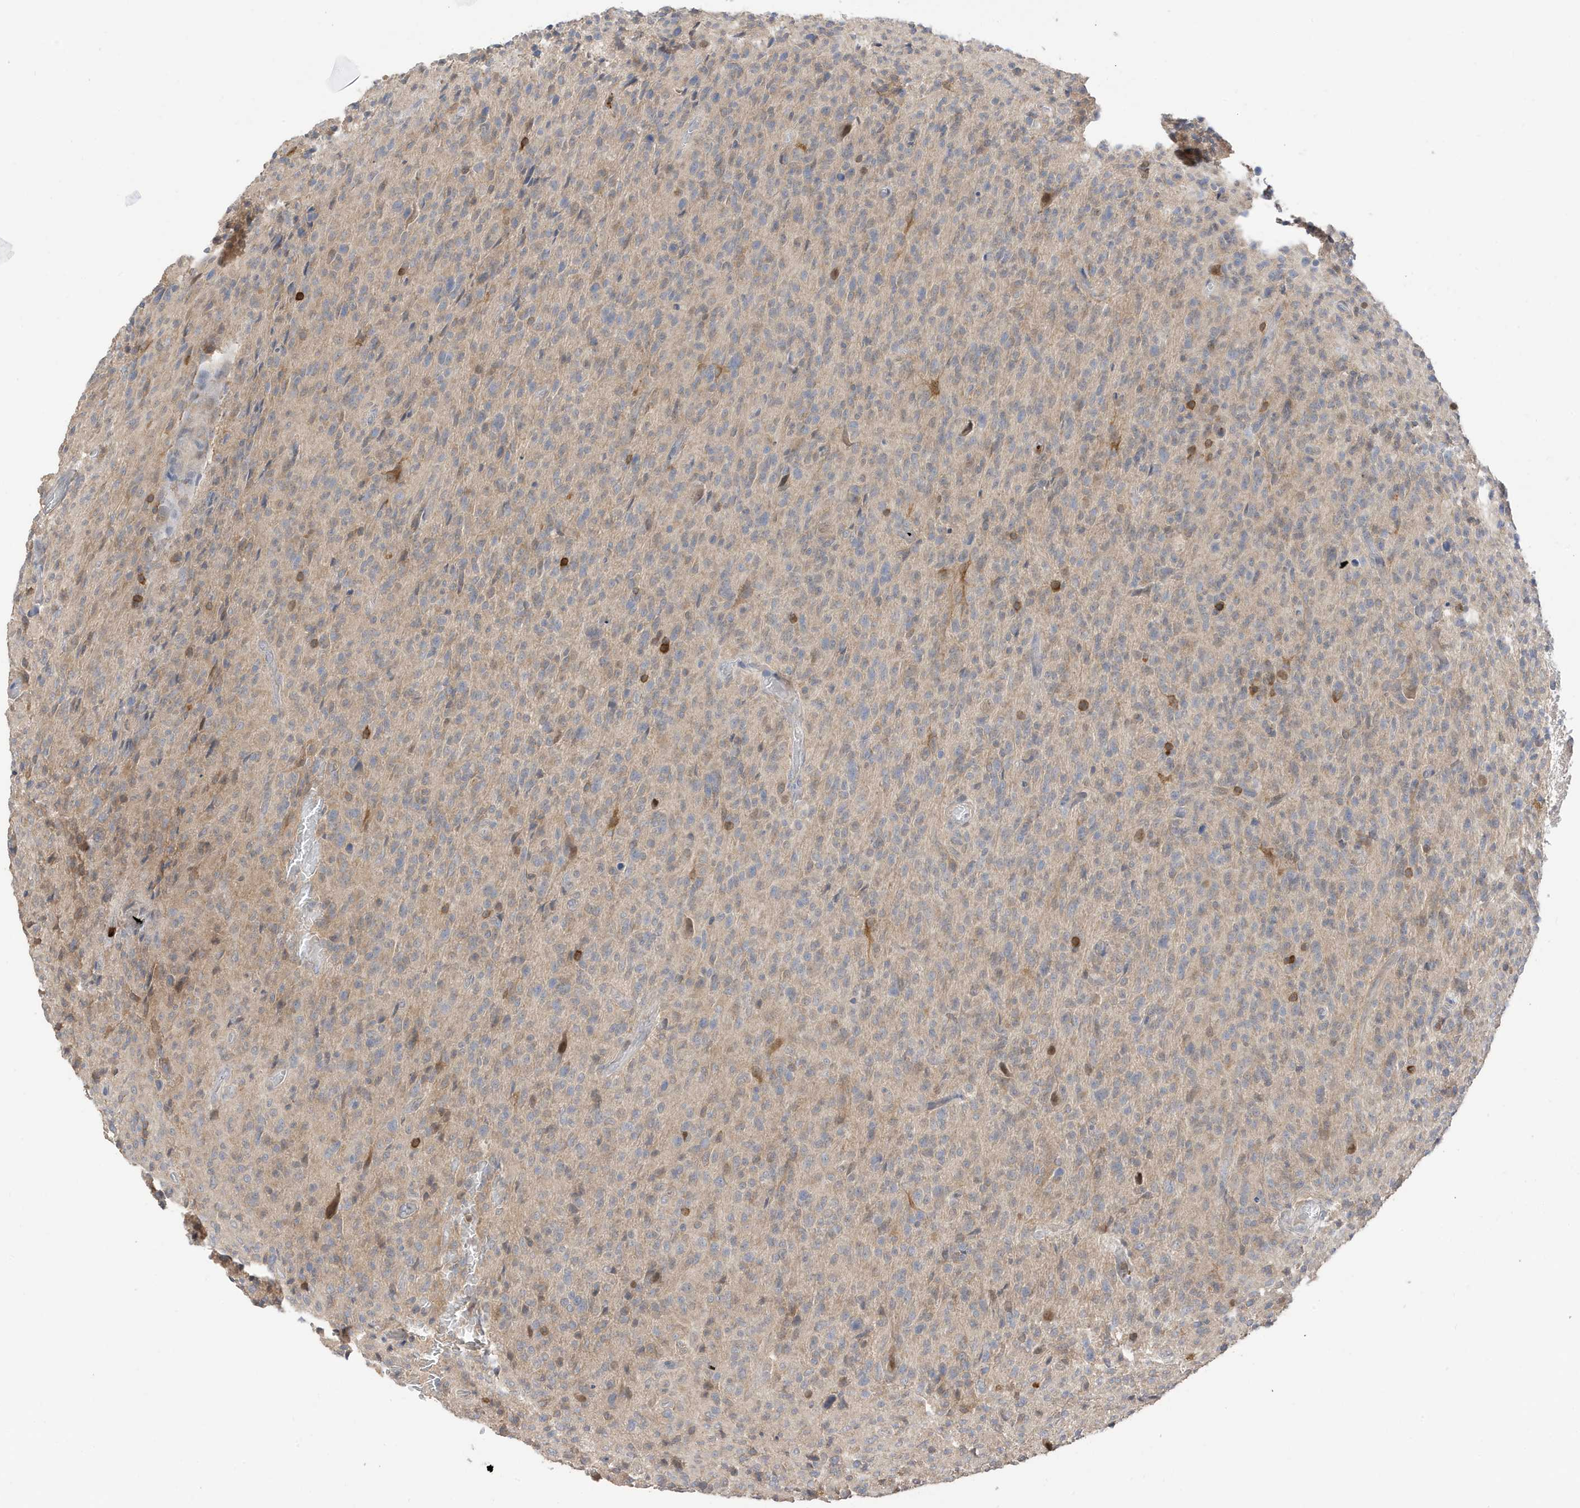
{"staining": {"intensity": "negative", "quantity": "none", "location": "none"}, "tissue": "glioma", "cell_type": "Tumor cells", "image_type": "cancer", "snomed": [{"axis": "morphology", "description": "Glioma, malignant, High grade"}, {"axis": "topography", "description": "Brain"}], "caption": "DAB immunohistochemical staining of human glioma demonstrates no significant positivity in tumor cells.", "gene": "TAB3", "patient": {"sex": "female", "age": 57}}